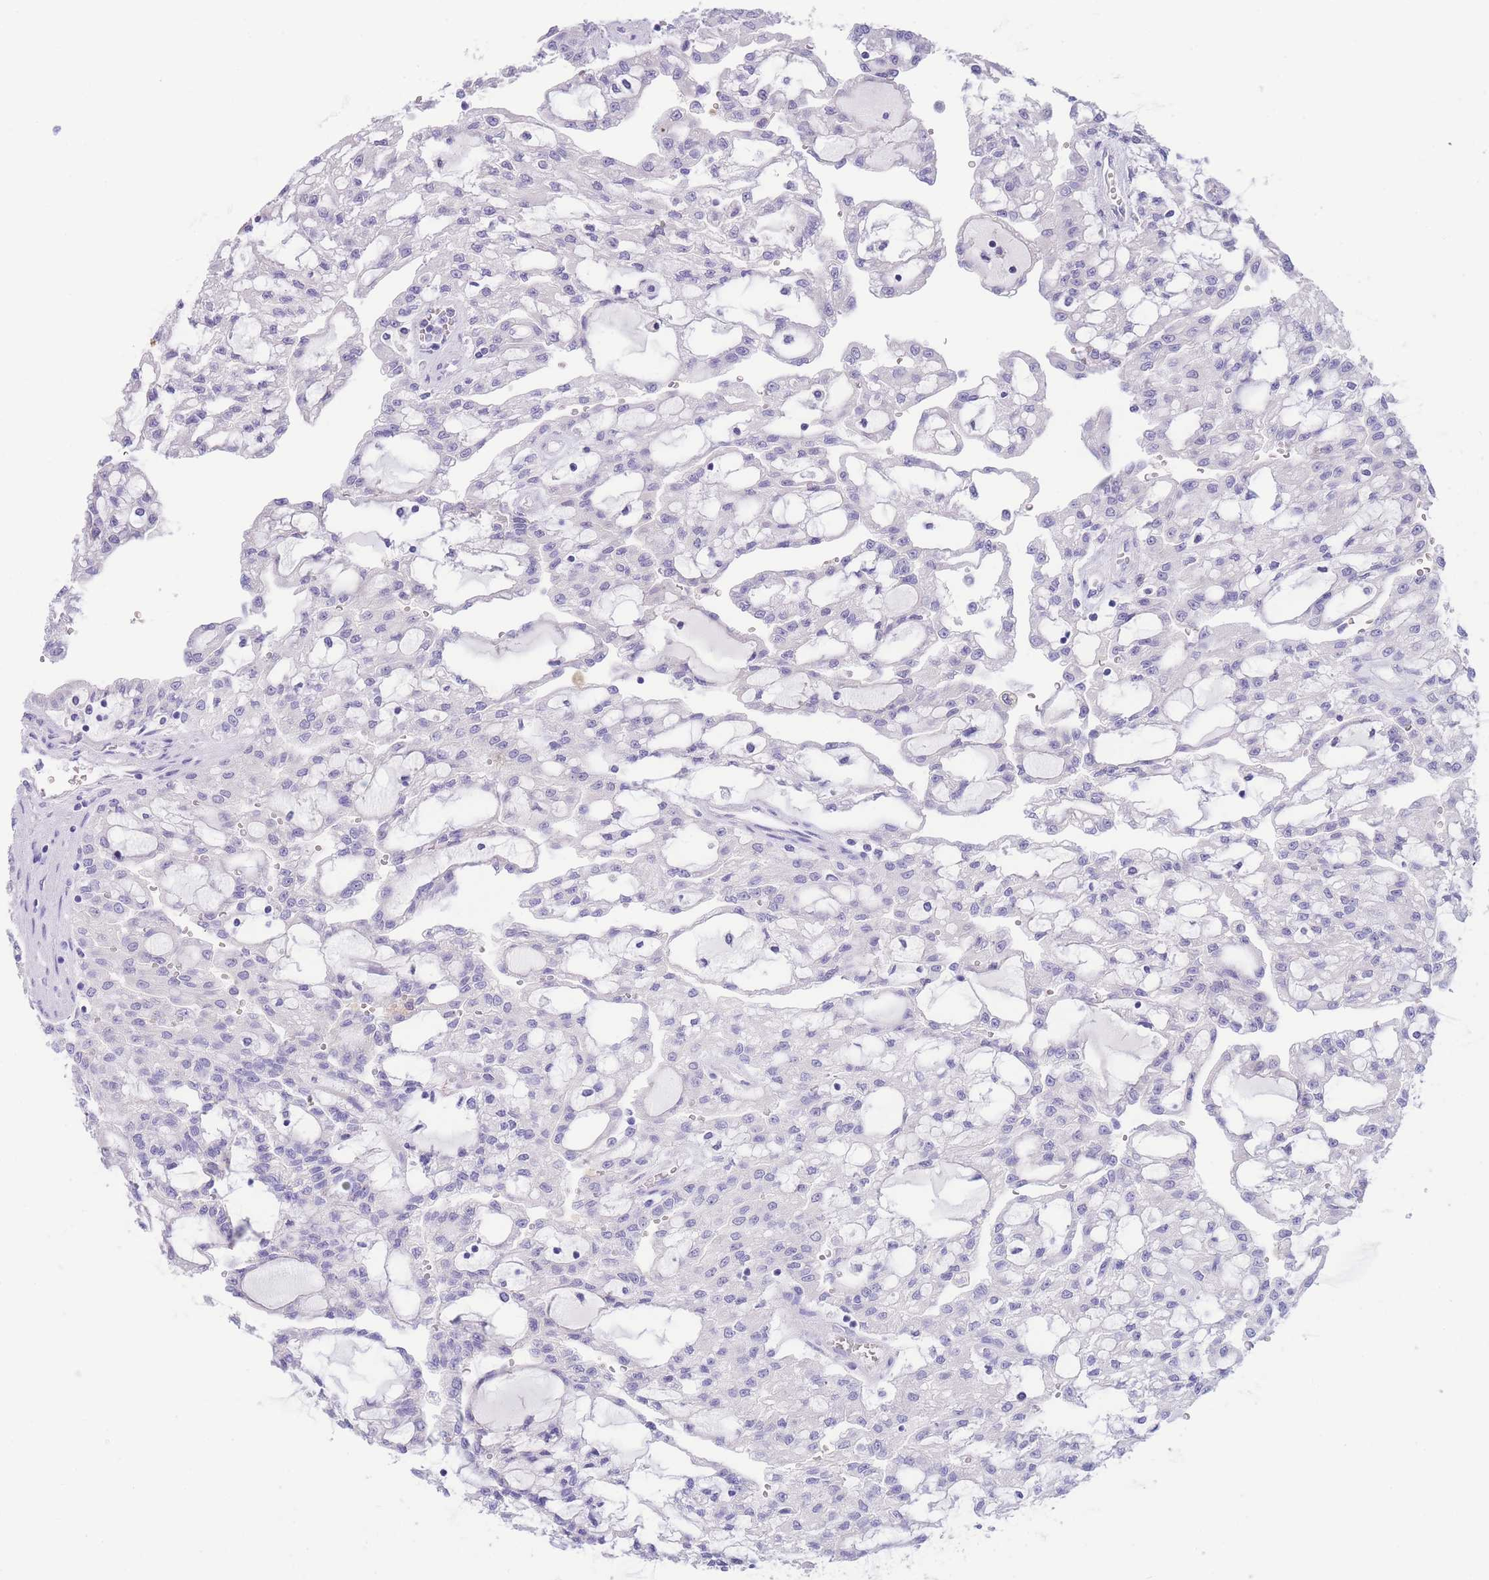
{"staining": {"intensity": "negative", "quantity": "none", "location": "none"}, "tissue": "renal cancer", "cell_type": "Tumor cells", "image_type": "cancer", "snomed": [{"axis": "morphology", "description": "Adenocarcinoma, NOS"}, {"axis": "topography", "description": "Kidney"}], "caption": "Immunohistochemistry (IHC) of human adenocarcinoma (renal) shows no staining in tumor cells.", "gene": "PCDHB3", "patient": {"sex": "male", "age": 63}}